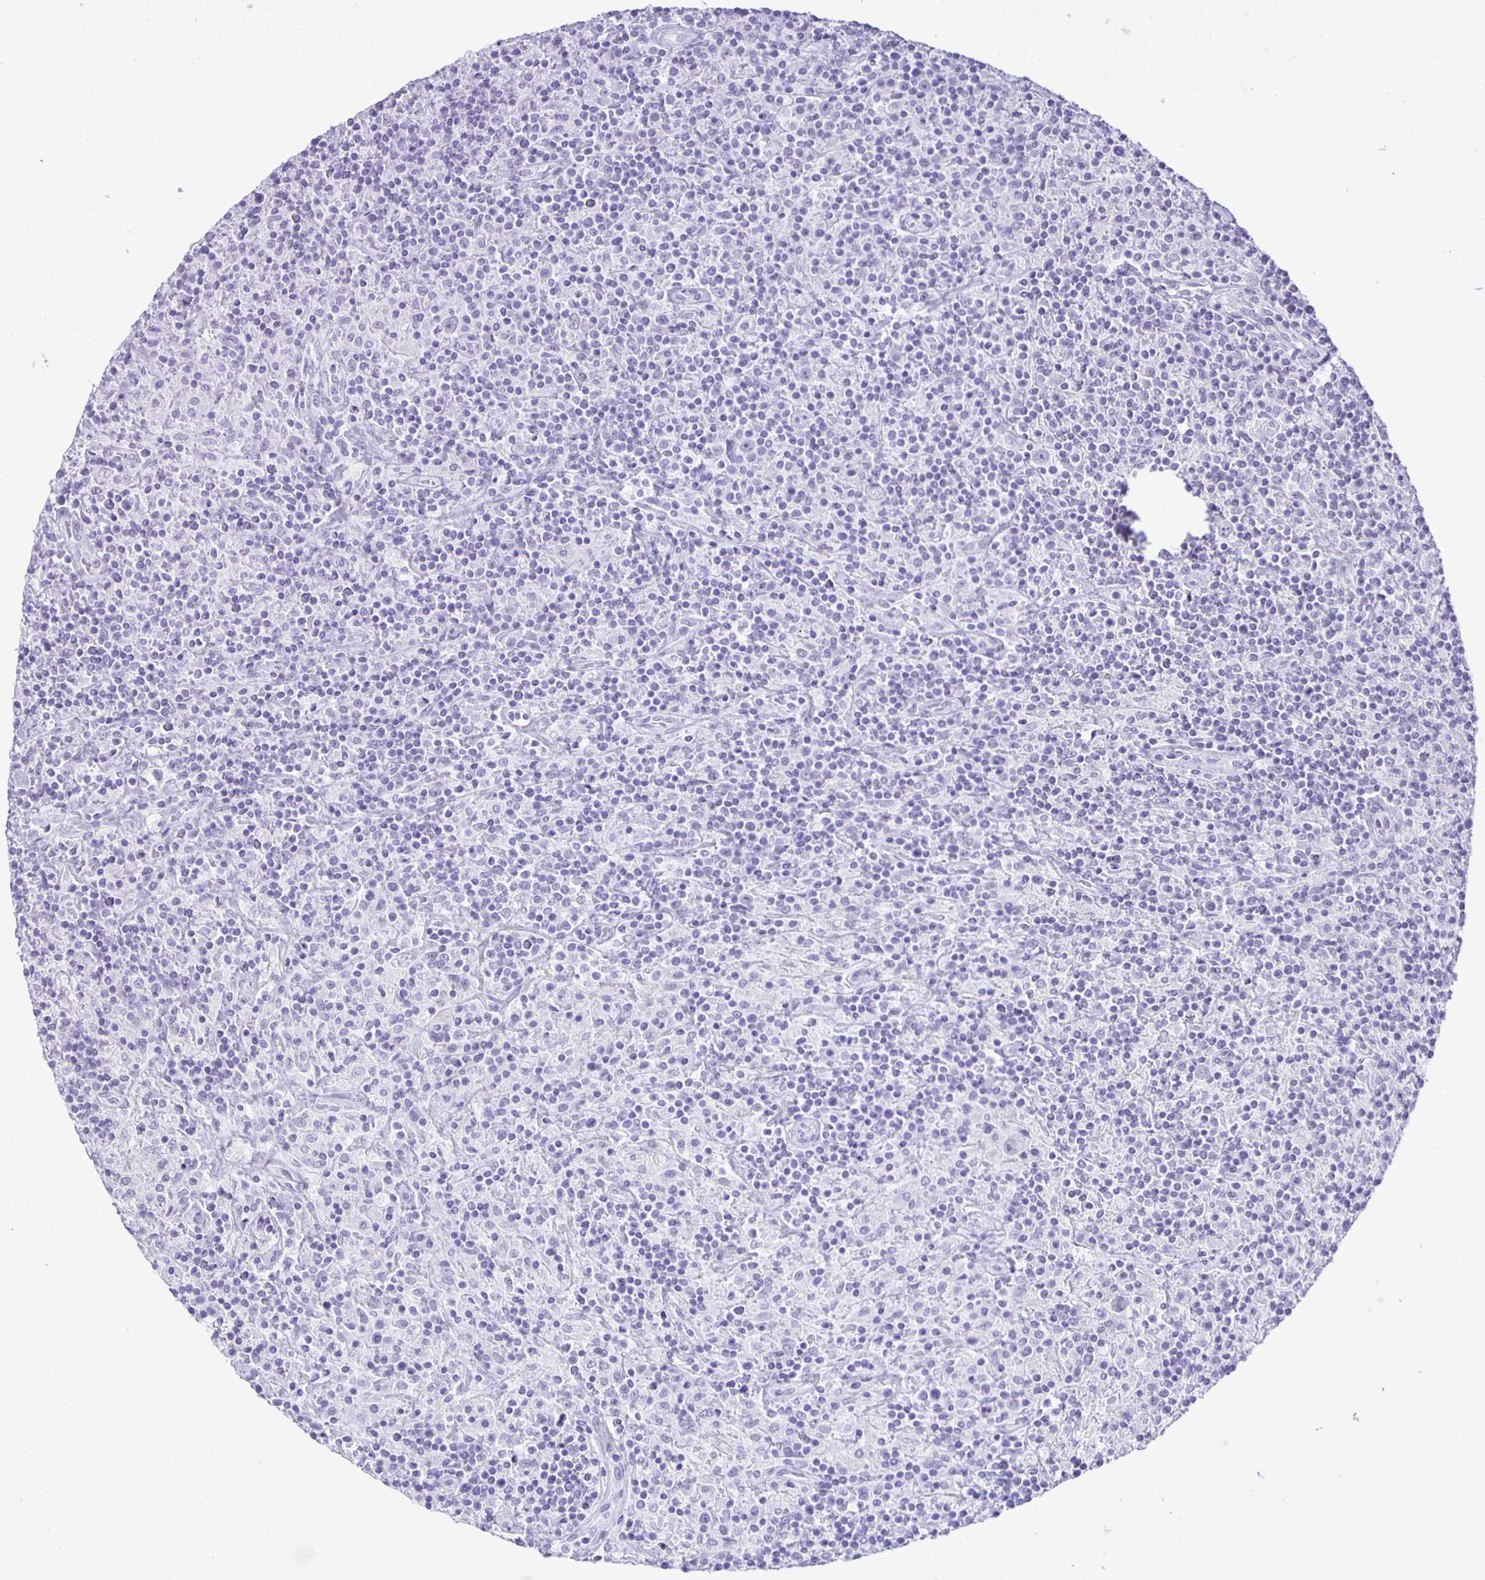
{"staining": {"intensity": "negative", "quantity": "none", "location": "none"}, "tissue": "lymphoma", "cell_type": "Tumor cells", "image_type": "cancer", "snomed": [{"axis": "morphology", "description": "Hodgkin's disease, NOS"}, {"axis": "topography", "description": "Lymph node"}], "caption": "Immunohistochemistry image of neoplastic tissue: human Hodgkin's disease stained with DAB (3,3'-diaminobenzidine) displays no significant protein expression in tumor cells.", "gene": "EZHIP", "patient": {"sex": "male", "age": 70}}